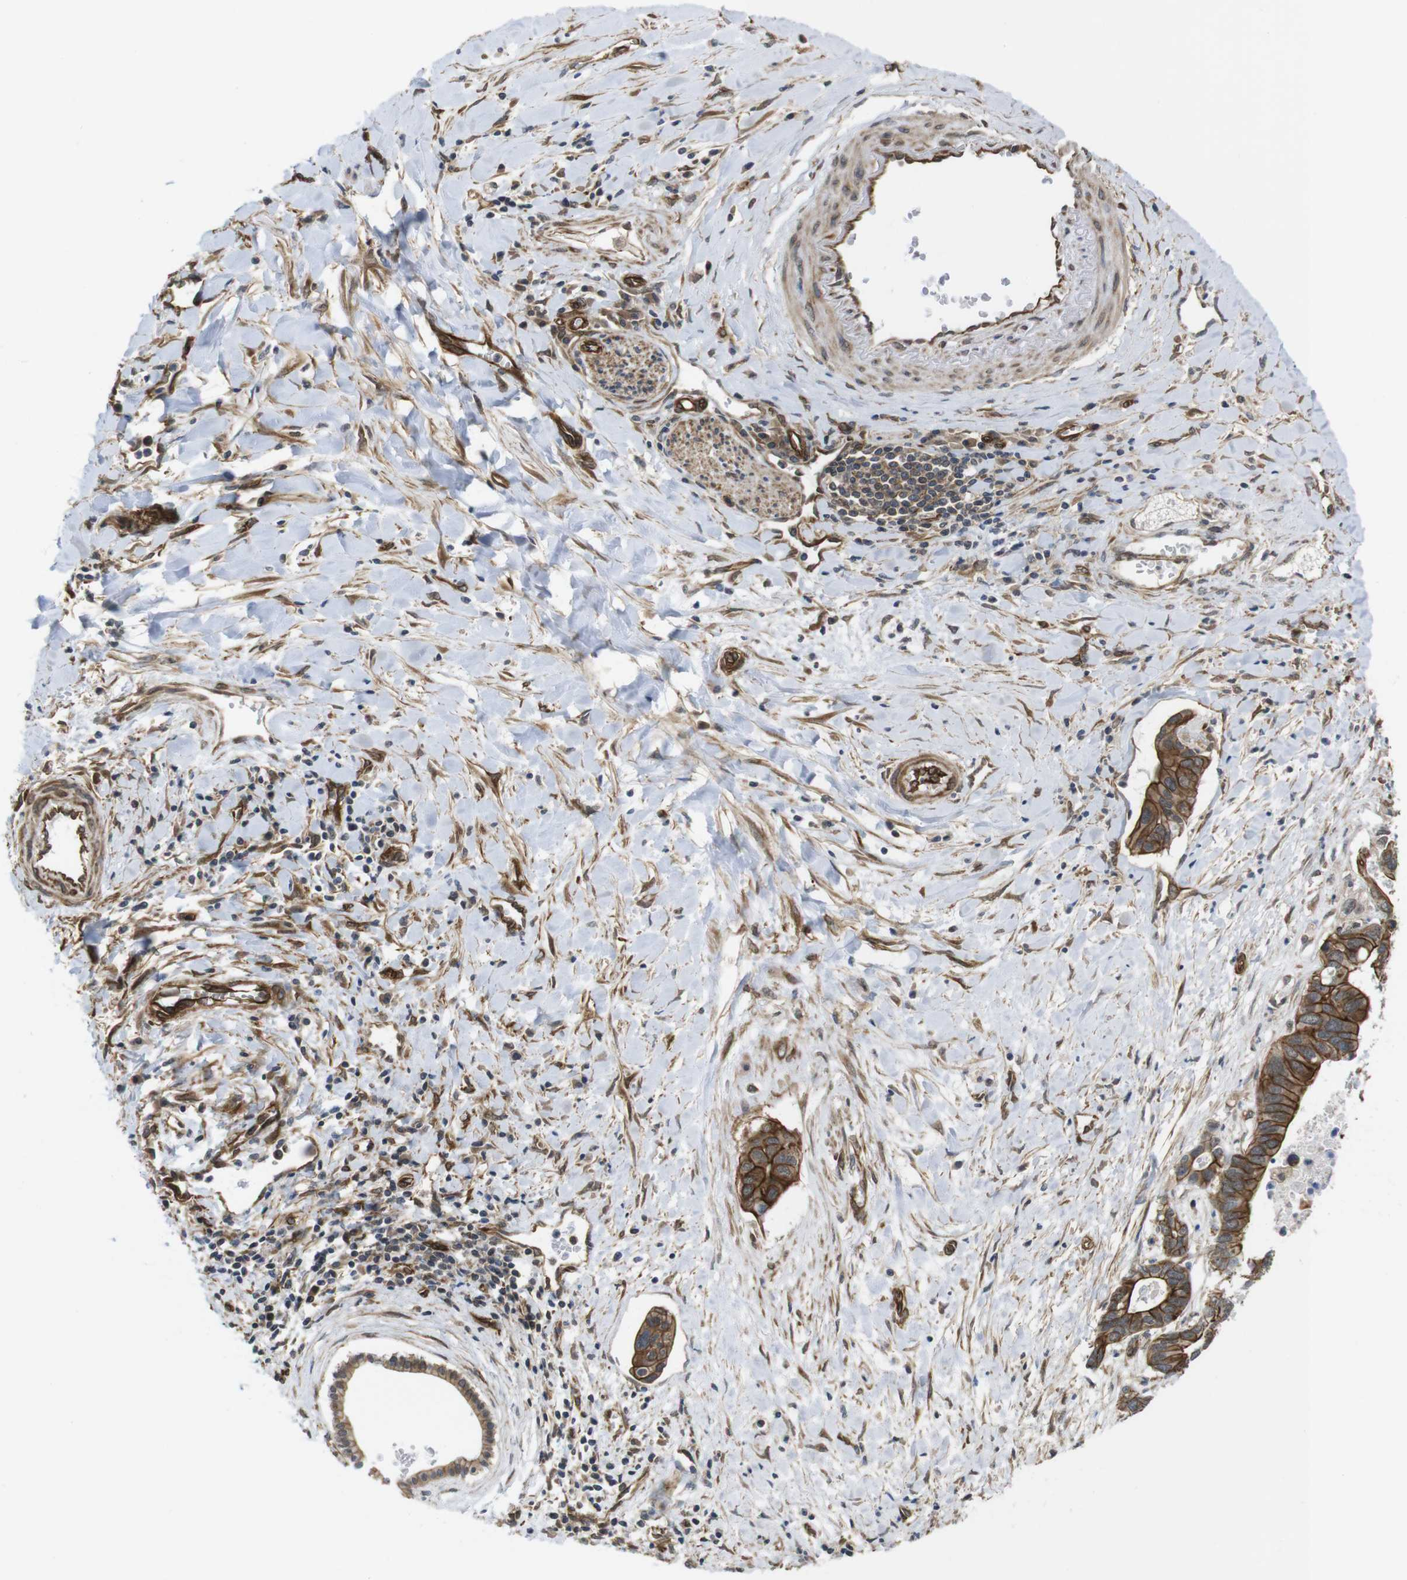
{"staining": {"intensity": "strong", "quantity": ">75%", "location": "cytoplasmic/membranous"}, "tissue": "liver cancer", "cell_type": "Tumor cells", "image_type": "cancer", "snomed": [{"axis": "morphology", "description": "Cholangiocarcinoma"}, {"axis": "topography", "description": "Liver"}], "caption": "Immunohistochemistry histopathology image of neoplastic tissue: cholangiocarcinoma (liver) stained using immunohistochemistry displays high levels of strong protein expression localized specifically in the cytoplasmic/membranous of tumor cells, appearing as a cytoplasmic/membranous brown color.", "gene": "ZDHHC5", "patient": {"sex": "female", "age": 65}}